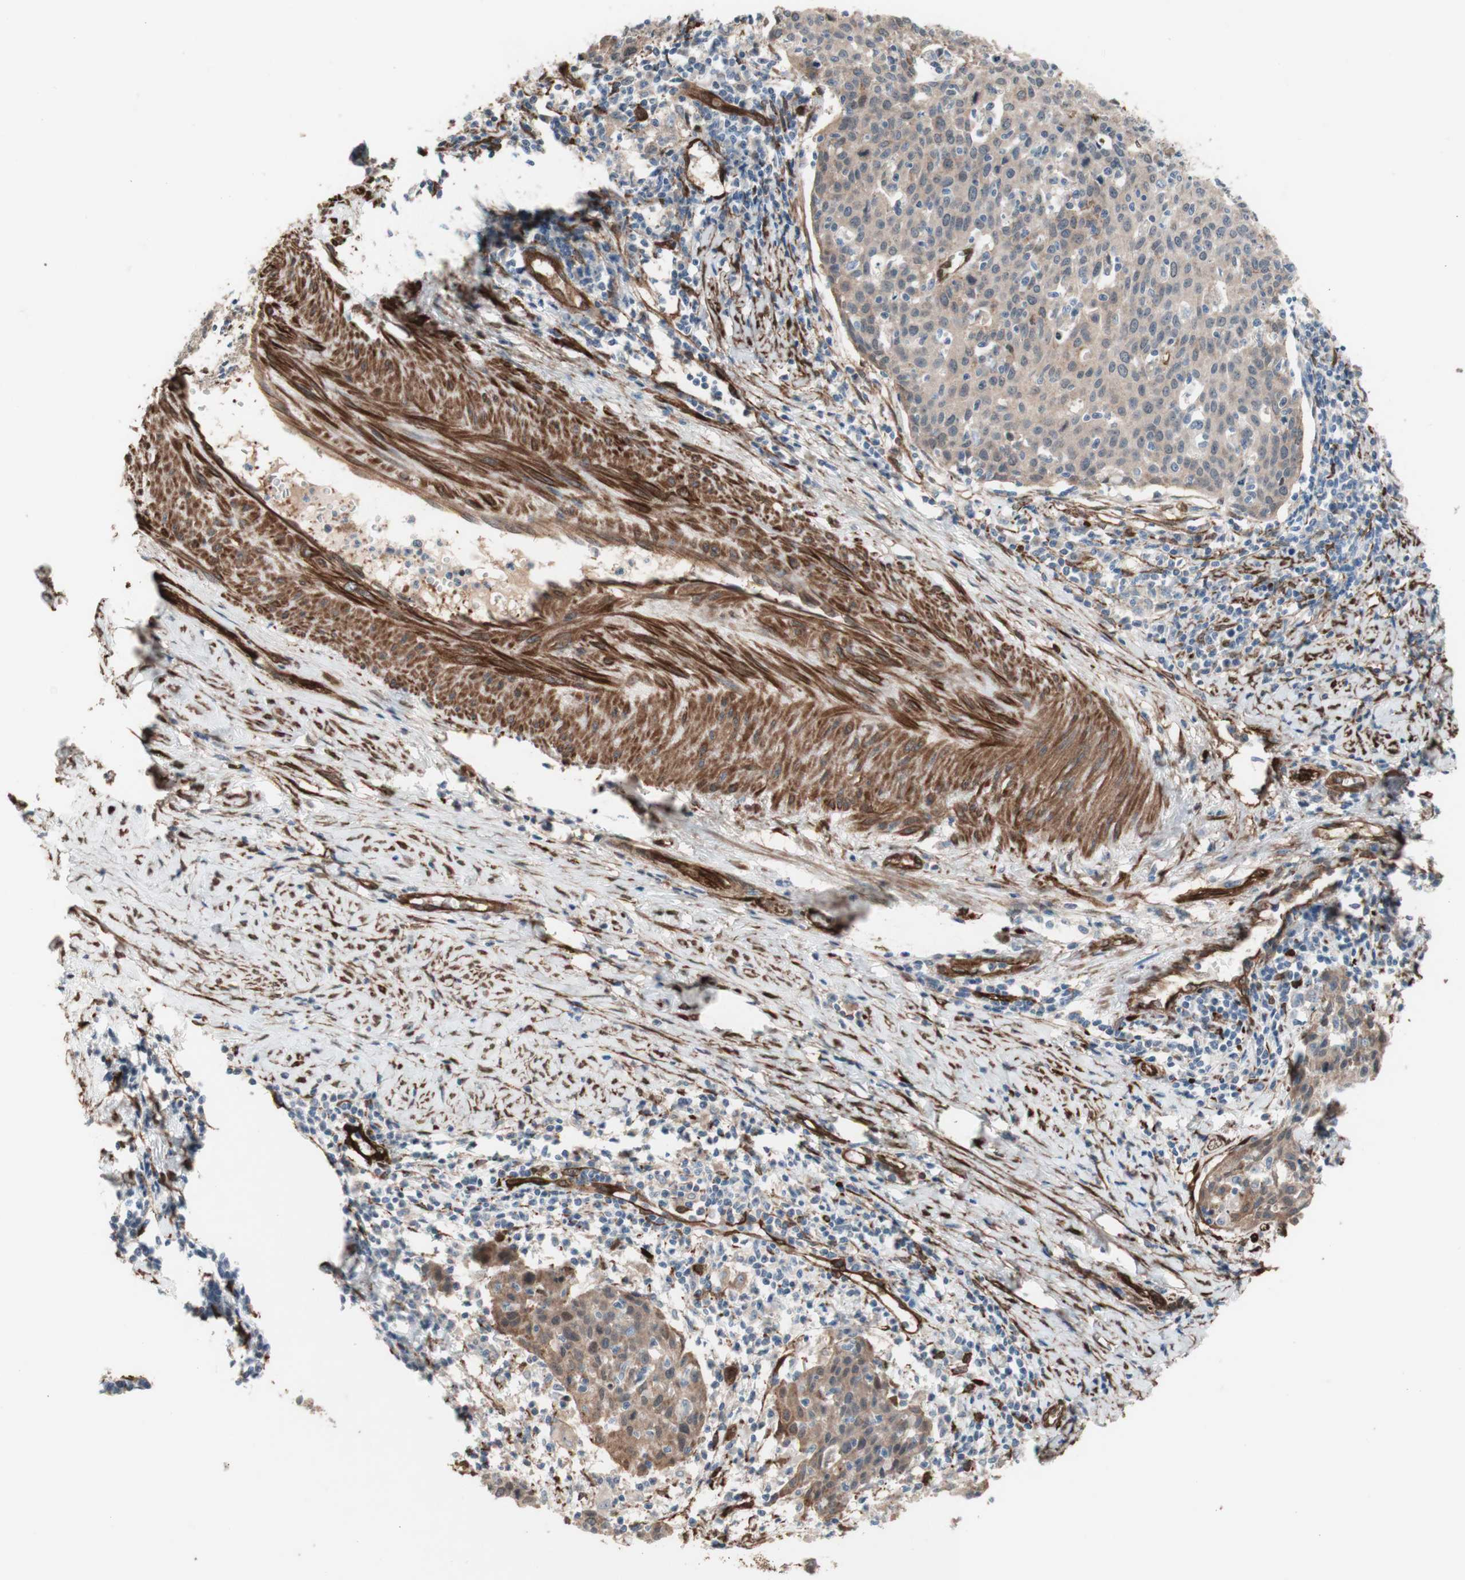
{"staining": {"intensity": "moderate", "quantity": ">75%", "location": "cytoplasmic/membranous"}, "tissue": "cervical cancer", "cell_type": "Tumor cells", "image_type": "cancer", "snomed": [{"axis": "morphology", "description": "Squamous cell carcinoma, NOS"}, {"axis": "topography", "description": "Cervix"}], "caption": "Immunohistochemical staining of cervical squamous cell carcinoma demonstrates medium levels of moderate cytoplasmic/membranous protein positivity in approximately >75% of tumor cells.", "gene": "CNN3", "patient": {"sex": "female", "age": 38}}